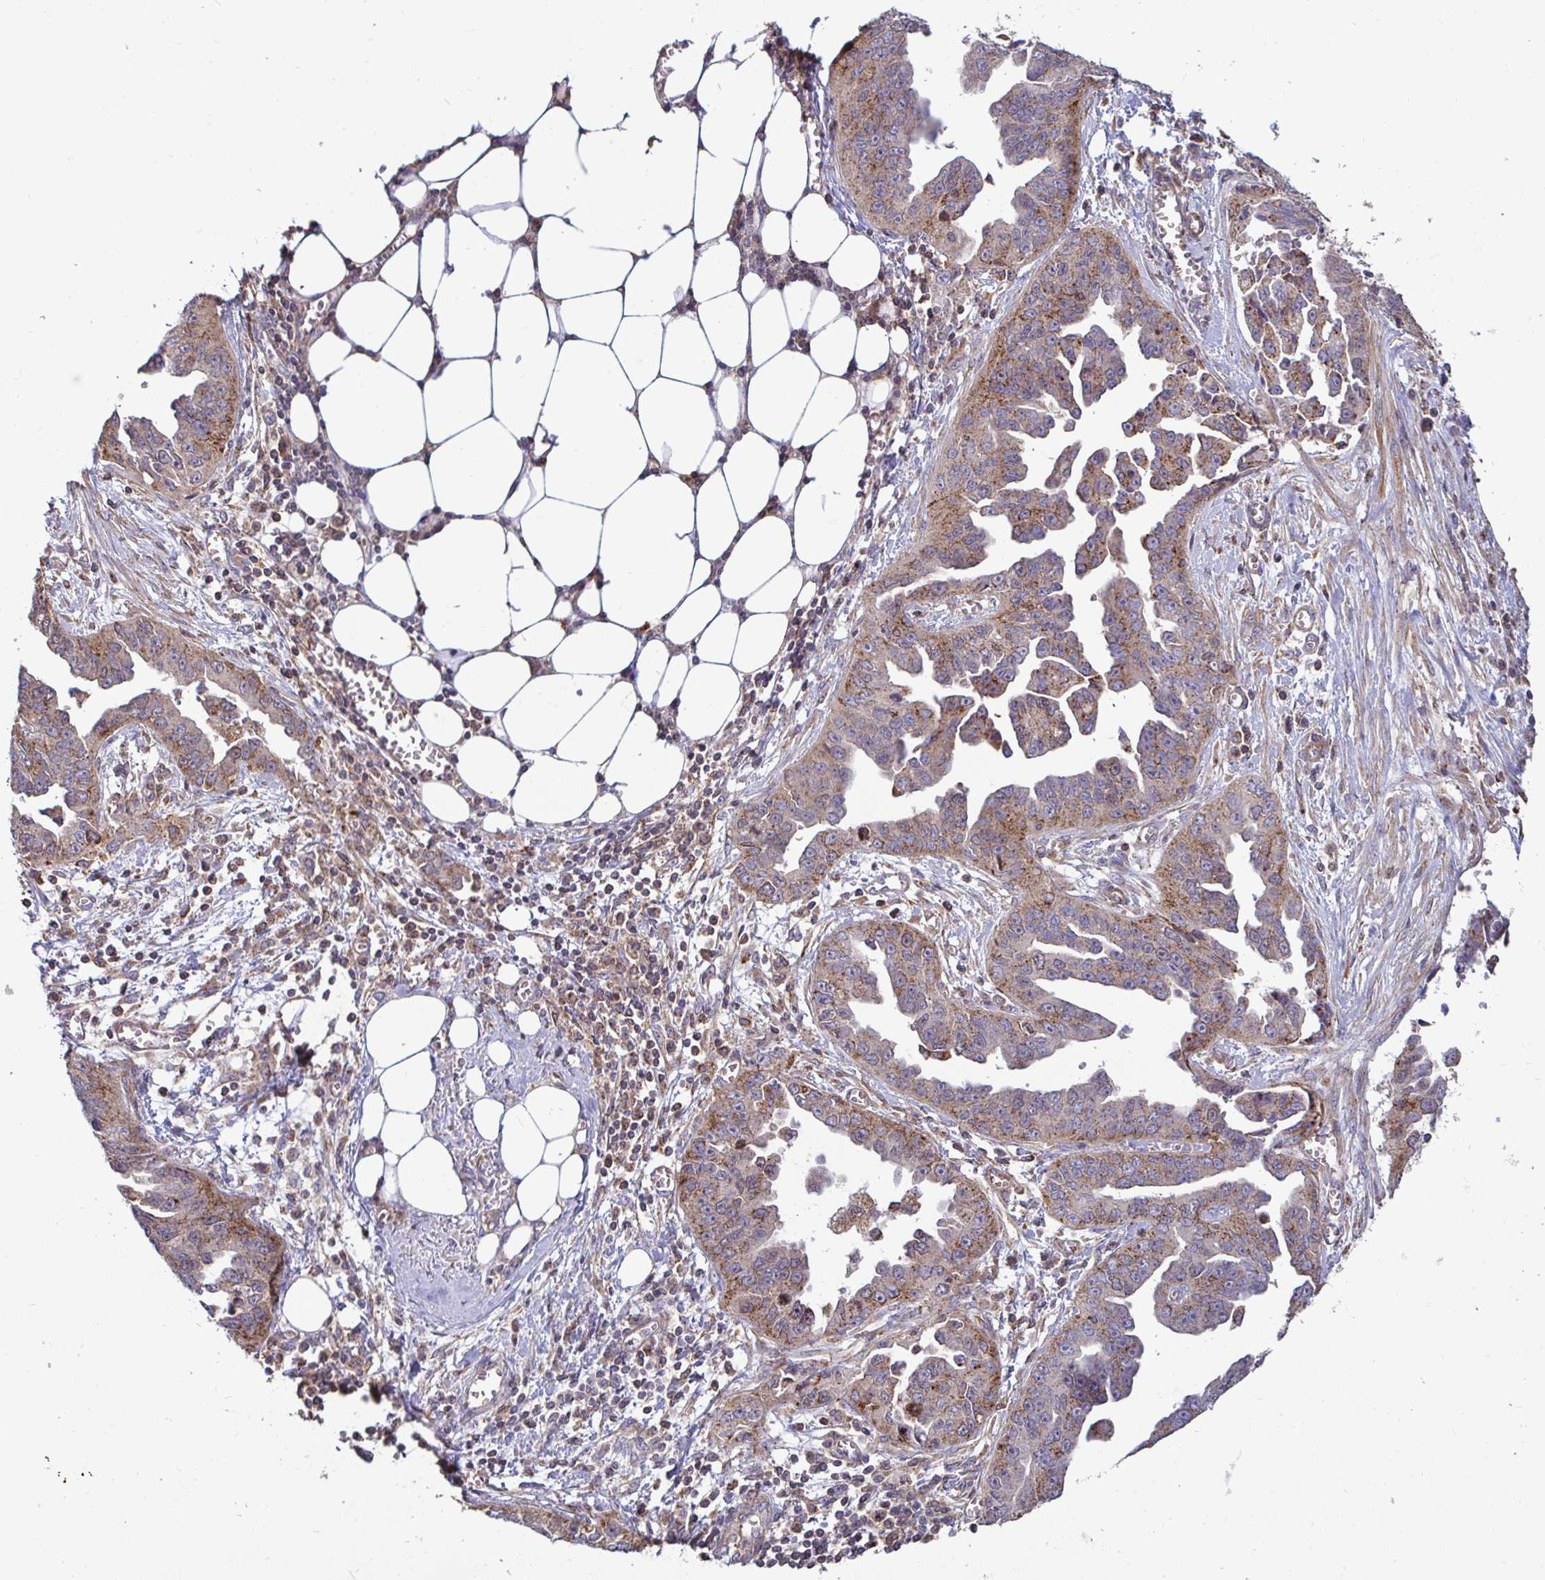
{"staining": {"intensity": "moderate", "quantity": ">75%", "location": "cytoplasmic/membranous"}, "tissue": "ovarian cancer", "cell_type": "Tumor cells", "image_type": "cancer", "snomed": [{"axis": "morphology", "description": "Cystadenocarcinoma, serous, NOS"}, {"axis": "topography", "description": "Ovary"}], "caption": "Human ovarian serous cystadenocarcinoma stained for a protein (brown) exhibits moderate cytoplasmic/membranous positive expression in about >75% of tumor cells.", "gene": "SPRY1", "patient": {"sex": "female", "age": 75}}